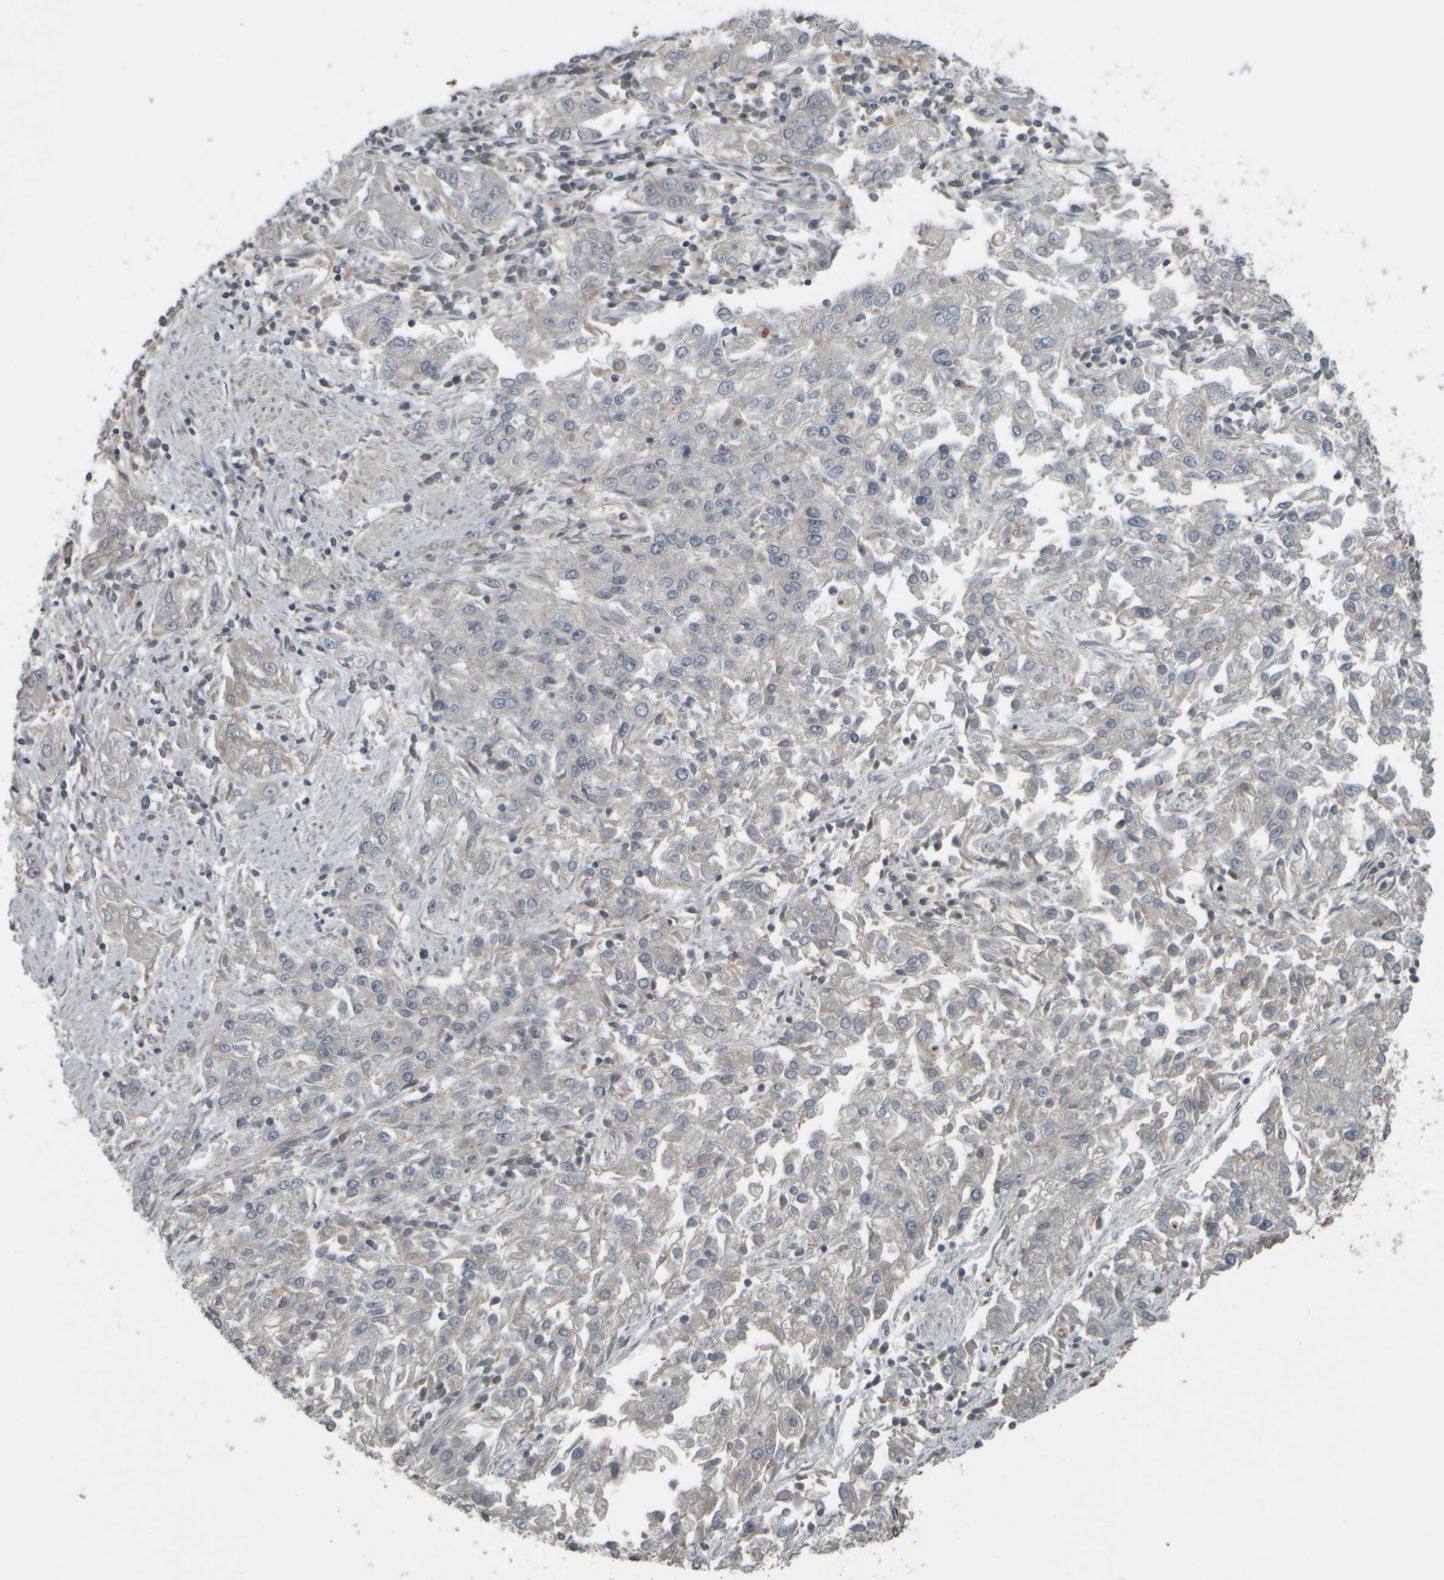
{"staining": {"intensity": "negative", "quantity": "none", "location": "none"}, "tissue": "endometrial cancer", "cell_type": "Tumor cells", "image_type": "cancer", "snomed": [{"axis": "morphology", "description": "Adenocarcinoma, NOS"}, {"axis": "topography", "description": "Endometrium"}], "caption": "Tumor cells show no significant staining in endometrial cancer (adenocarcinoma). (Brightfield microscopy of DAB (3,3'-diaminobenzidine) IHC at high magnification).", "gene": "NAPG", "patient": {"sex": "female", "age": 49}}